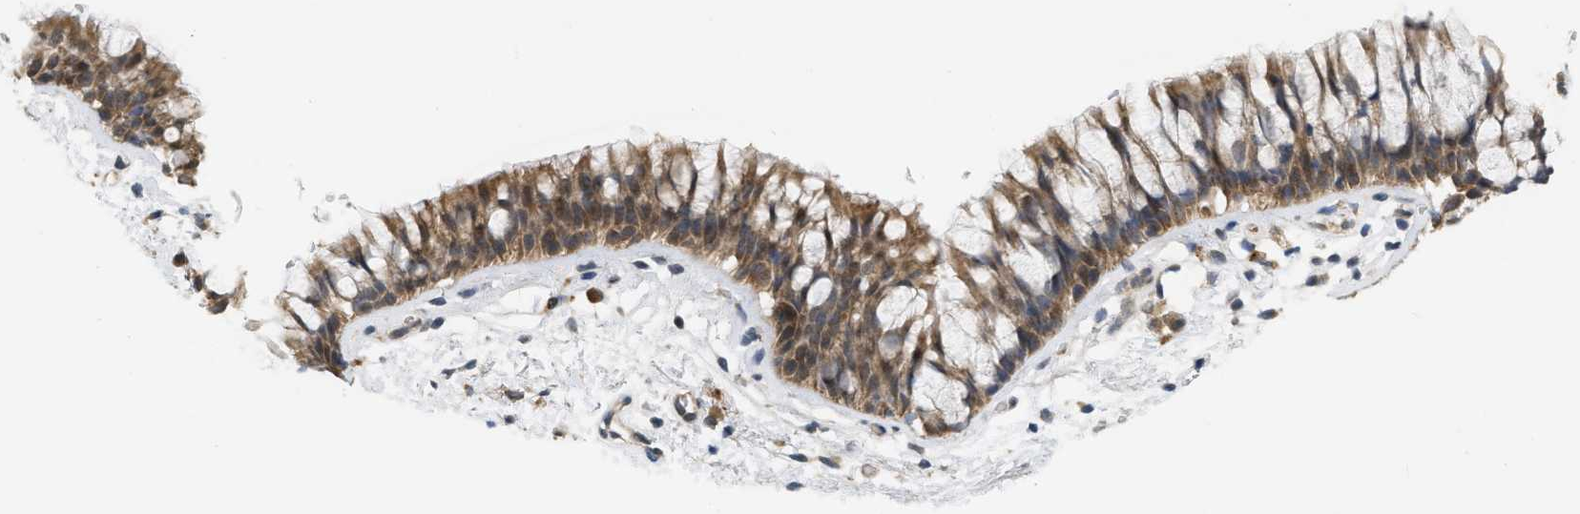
{"staining": {"intensity": "moderate", "quantity": ">75%", "location": "cytoplasmic/membranous"}, "tissue": "bronchus", "cell_type": "Respiratory epithelial cells", "image_type": "normal", "snomed": [{"axis": "morphology", "description": "Normal tissue, NOS"}, {"axis": "morphology", "description": "Inflammation, NOS"}, {"axis": "topography", "description": "Cartilage tissue"}, {"axis": "topography", "description": "Bronchus"}], "caption": "DAB immunohistochemical staining of unremarkable human bronchus reveals moderate cytoplasmic/membranous protein positivity in about >75% of respiratory epithelial cells.", "gene": "PRKD1", "patient": {"sex": "male", "age": 77}}